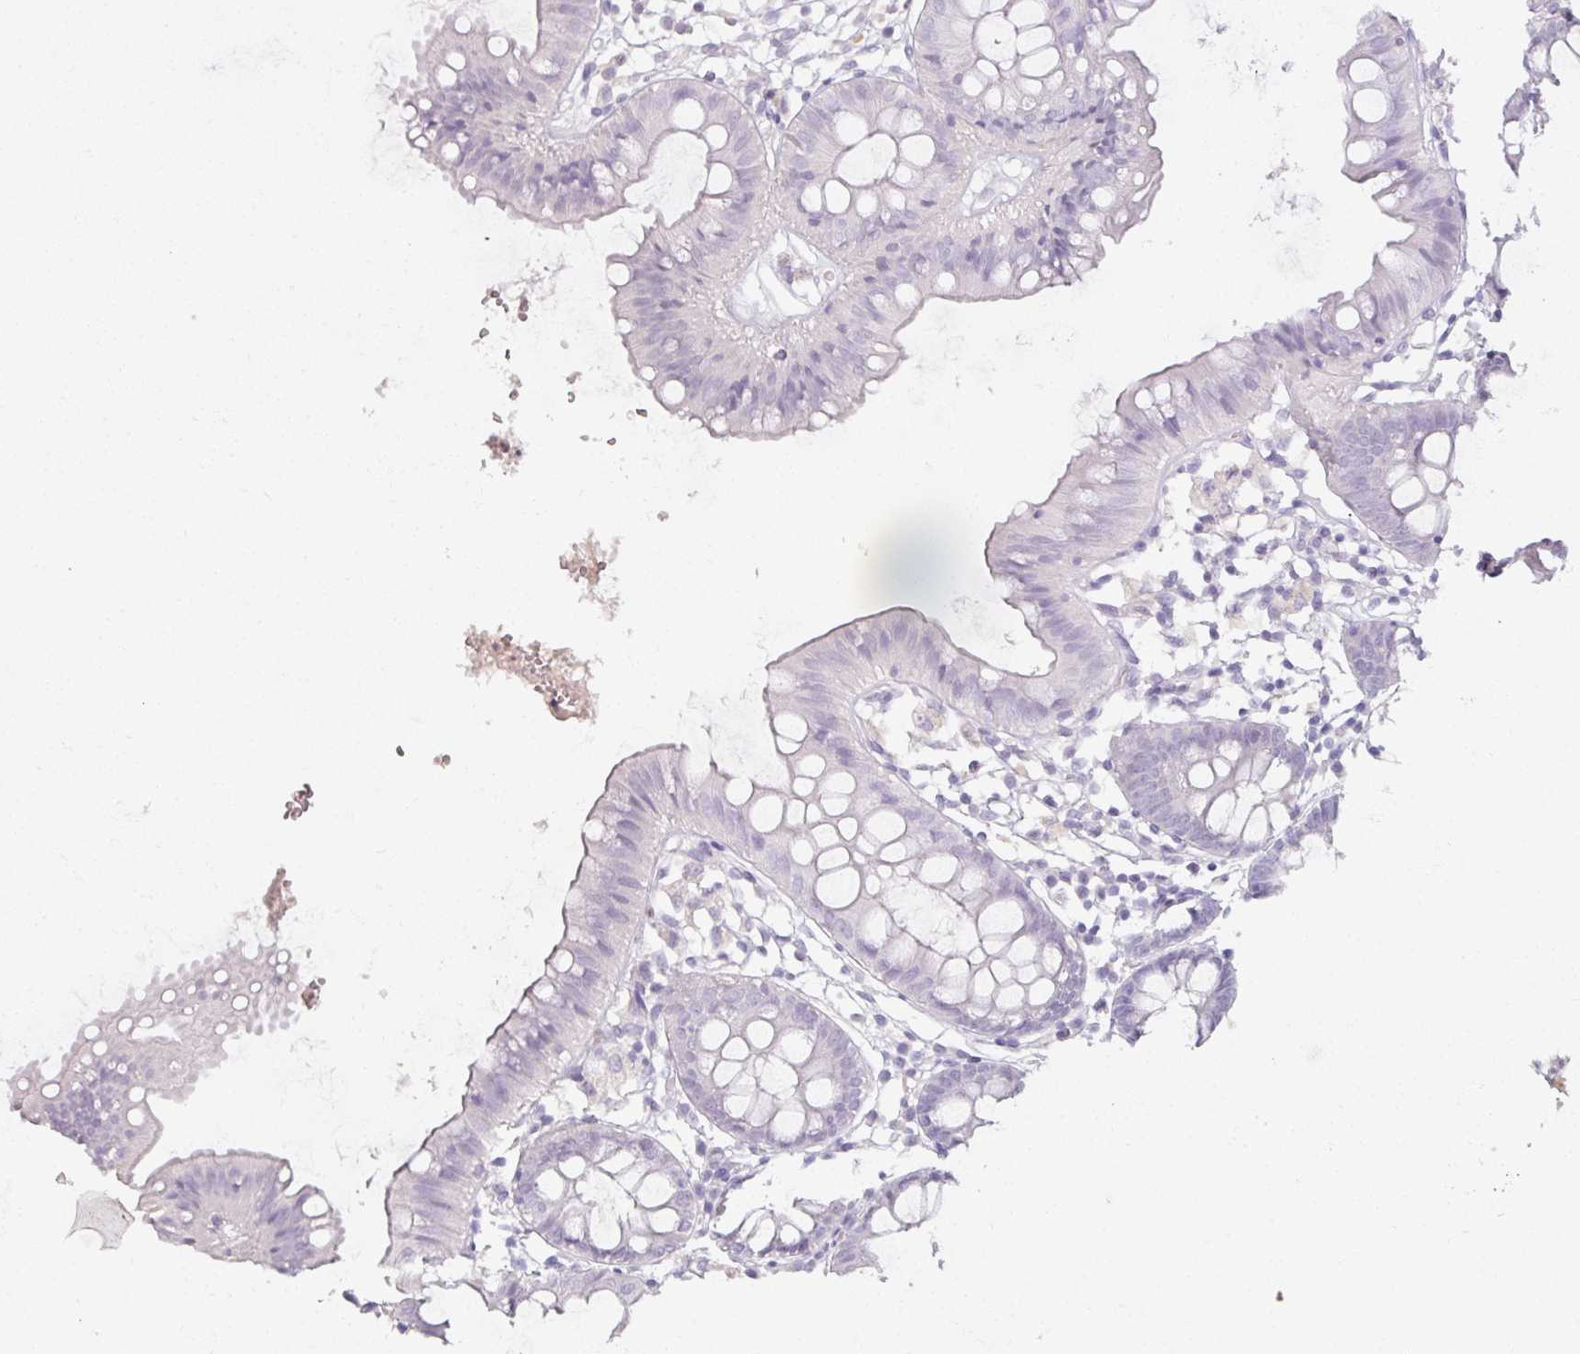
{"staining": {"intensity": "negative", "quantity": "none", "location": "none"}, "tissue": "colon", "cell_type": "Endothelial cells", "image_type": "normal", "snomed": [{"axis": "morphology", "description": "Normal tissue, NOS"}, {"axis": "topography", "description": "Colon"}], "caption": "A micrograph of human colon is negative for staining in endothelial cells. (DAB immunohistochemistry (IHC) visualized using brightfield microscopy, high magnification).", "gene": "ARG1", "patient": {"sex": "female", "age": 84}}